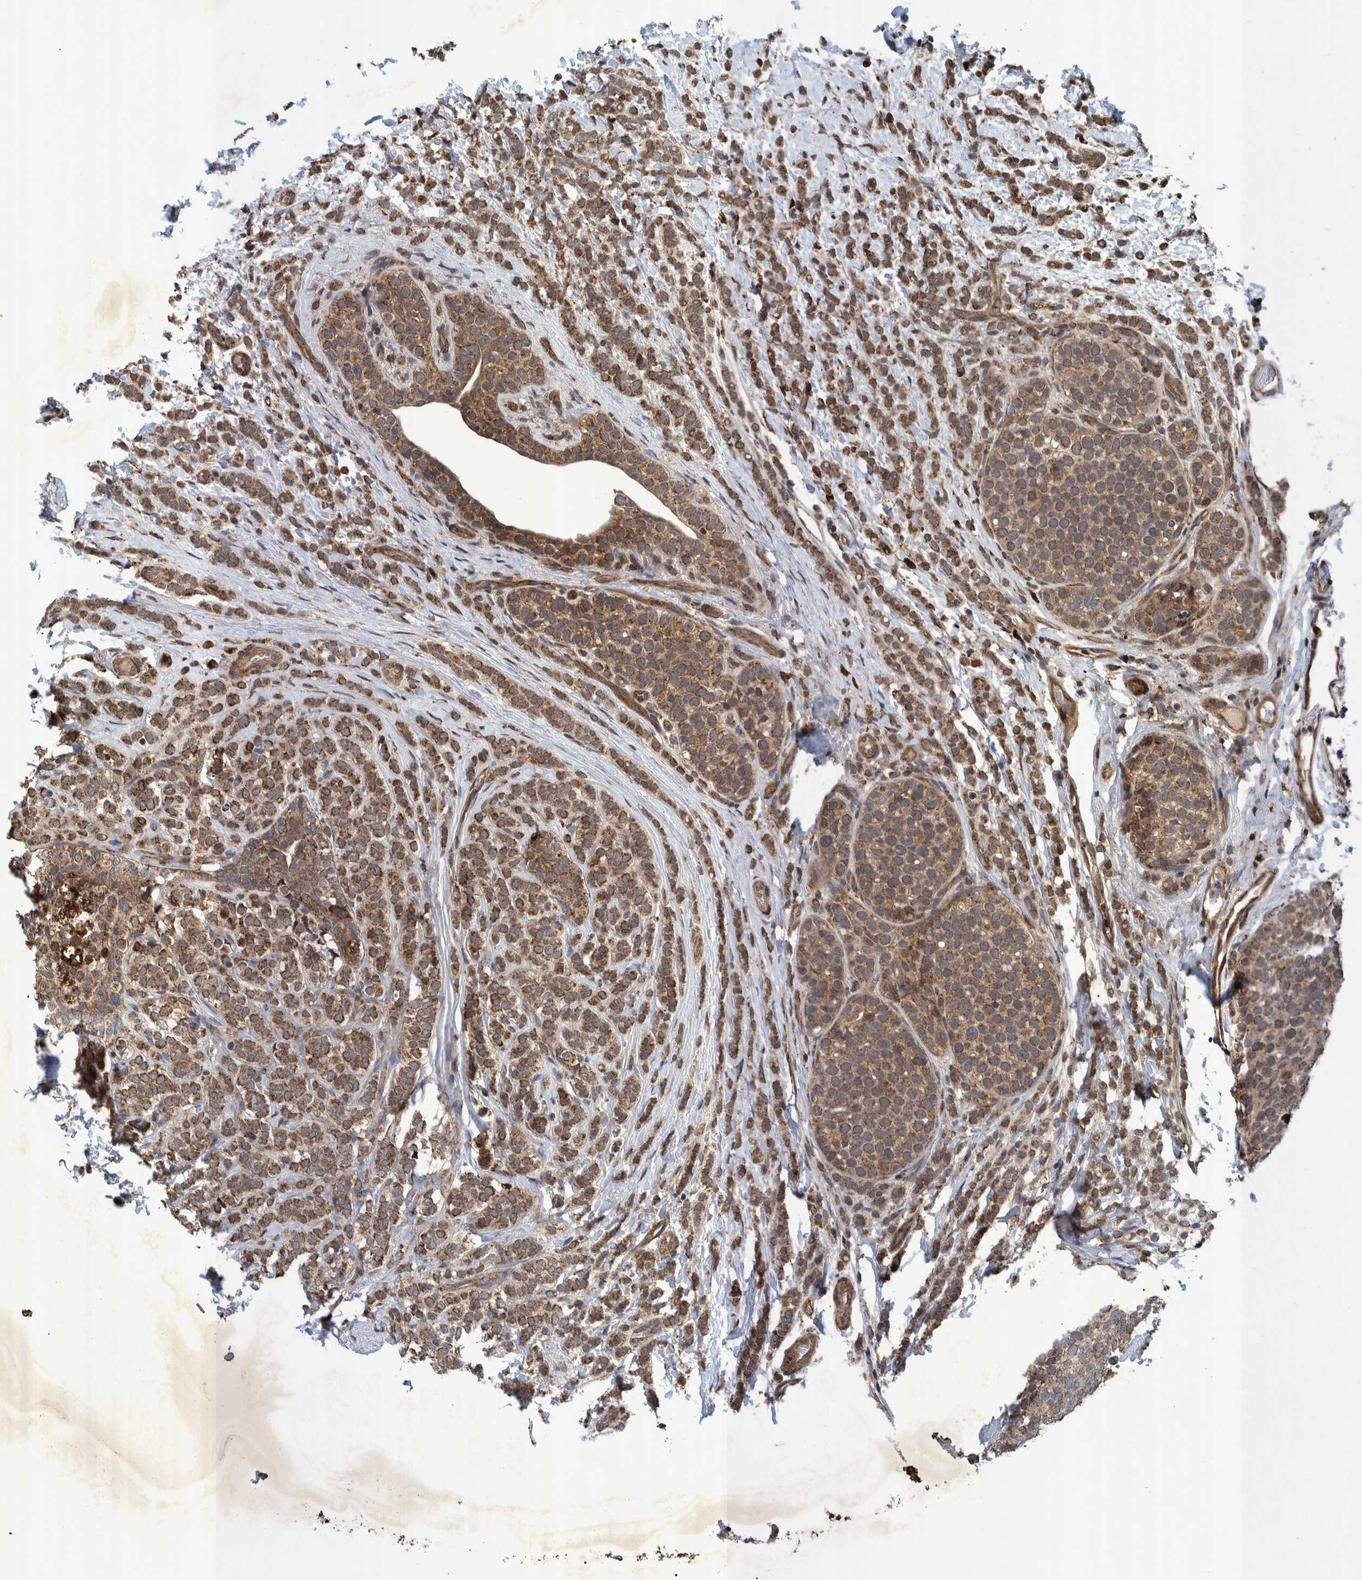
{"staining": {"intensity": "moderate", "quantity": ">75%", "location": "cytoplasmic/membranous"}, "tissue": "breast cancer", "cell_type": "Tumor cells", "image_type": "cancer", "snomed": [{"axis": "morphology", "description": "Lobular carcinoma"}, {"axis": "topography", "description": "Breast"}], "caption": "Protein expression analysis of breast cancer (lobular carcinoma) exhibits moderate cytoplasmic/membranous expression in approximately >75% of tumor cells.", "gene": "MRPS7", "patient": {"sex": "female", "age": 50}}